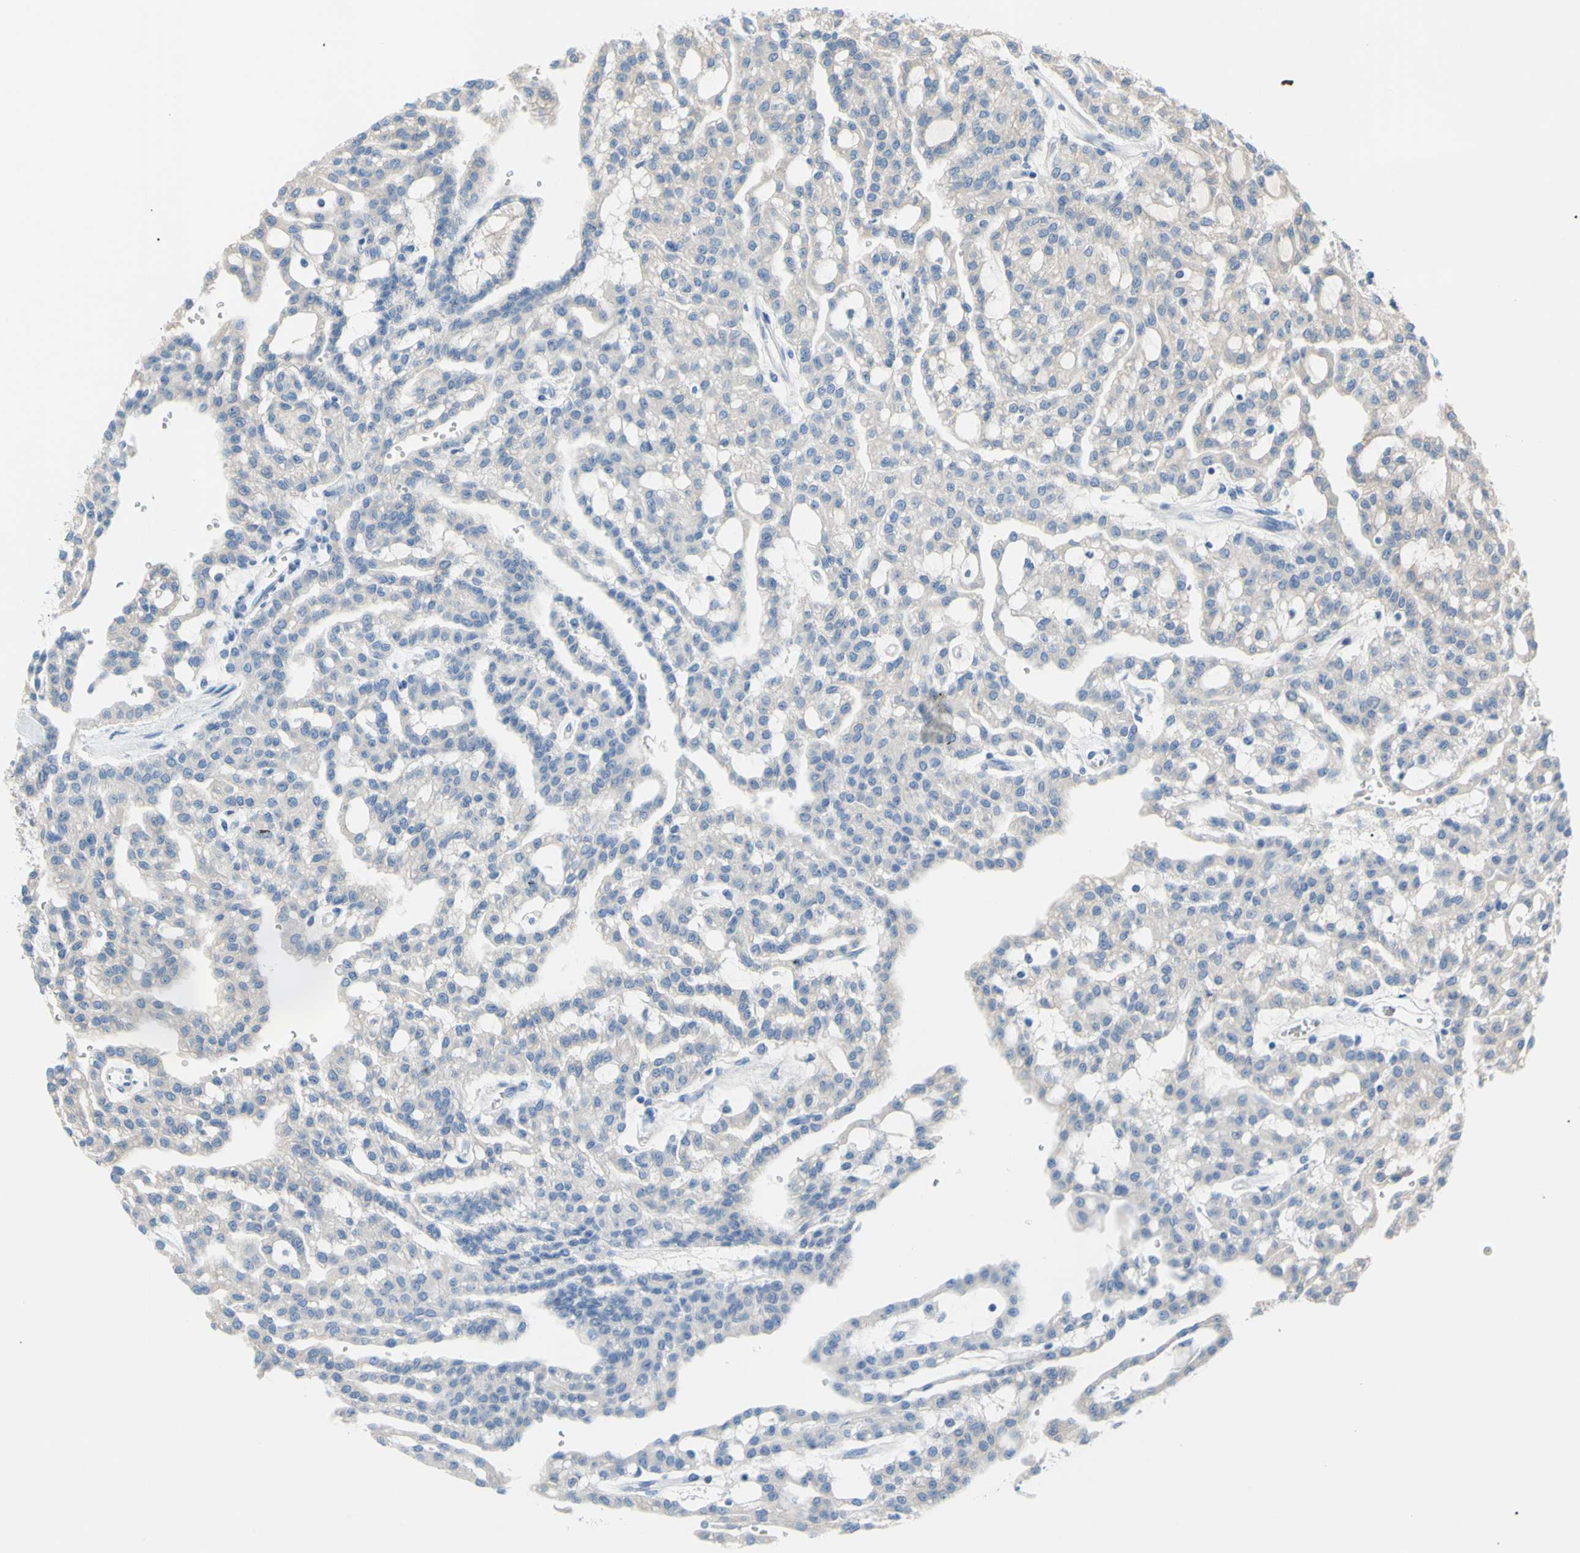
{"staining": {"intensity": "negative", "quantity": "none", "location": "none"}, "tissue": "renal cancer", "cell_type": "Tumor cells", "image_type": "cancer", "snomed": [{"axis": "morphology", "description": "Adenocarcinoma, NOS"}, {"axis": "topography", "description": "Kidney"}], "caption": "Immunohistochemistry (IHC) histopathology image of human renal cancer stained for a protein (brown), which shows no expression in tumor cells.", "gene": "TMEM59L", "patient": {"sex": "male", "age": 63}}